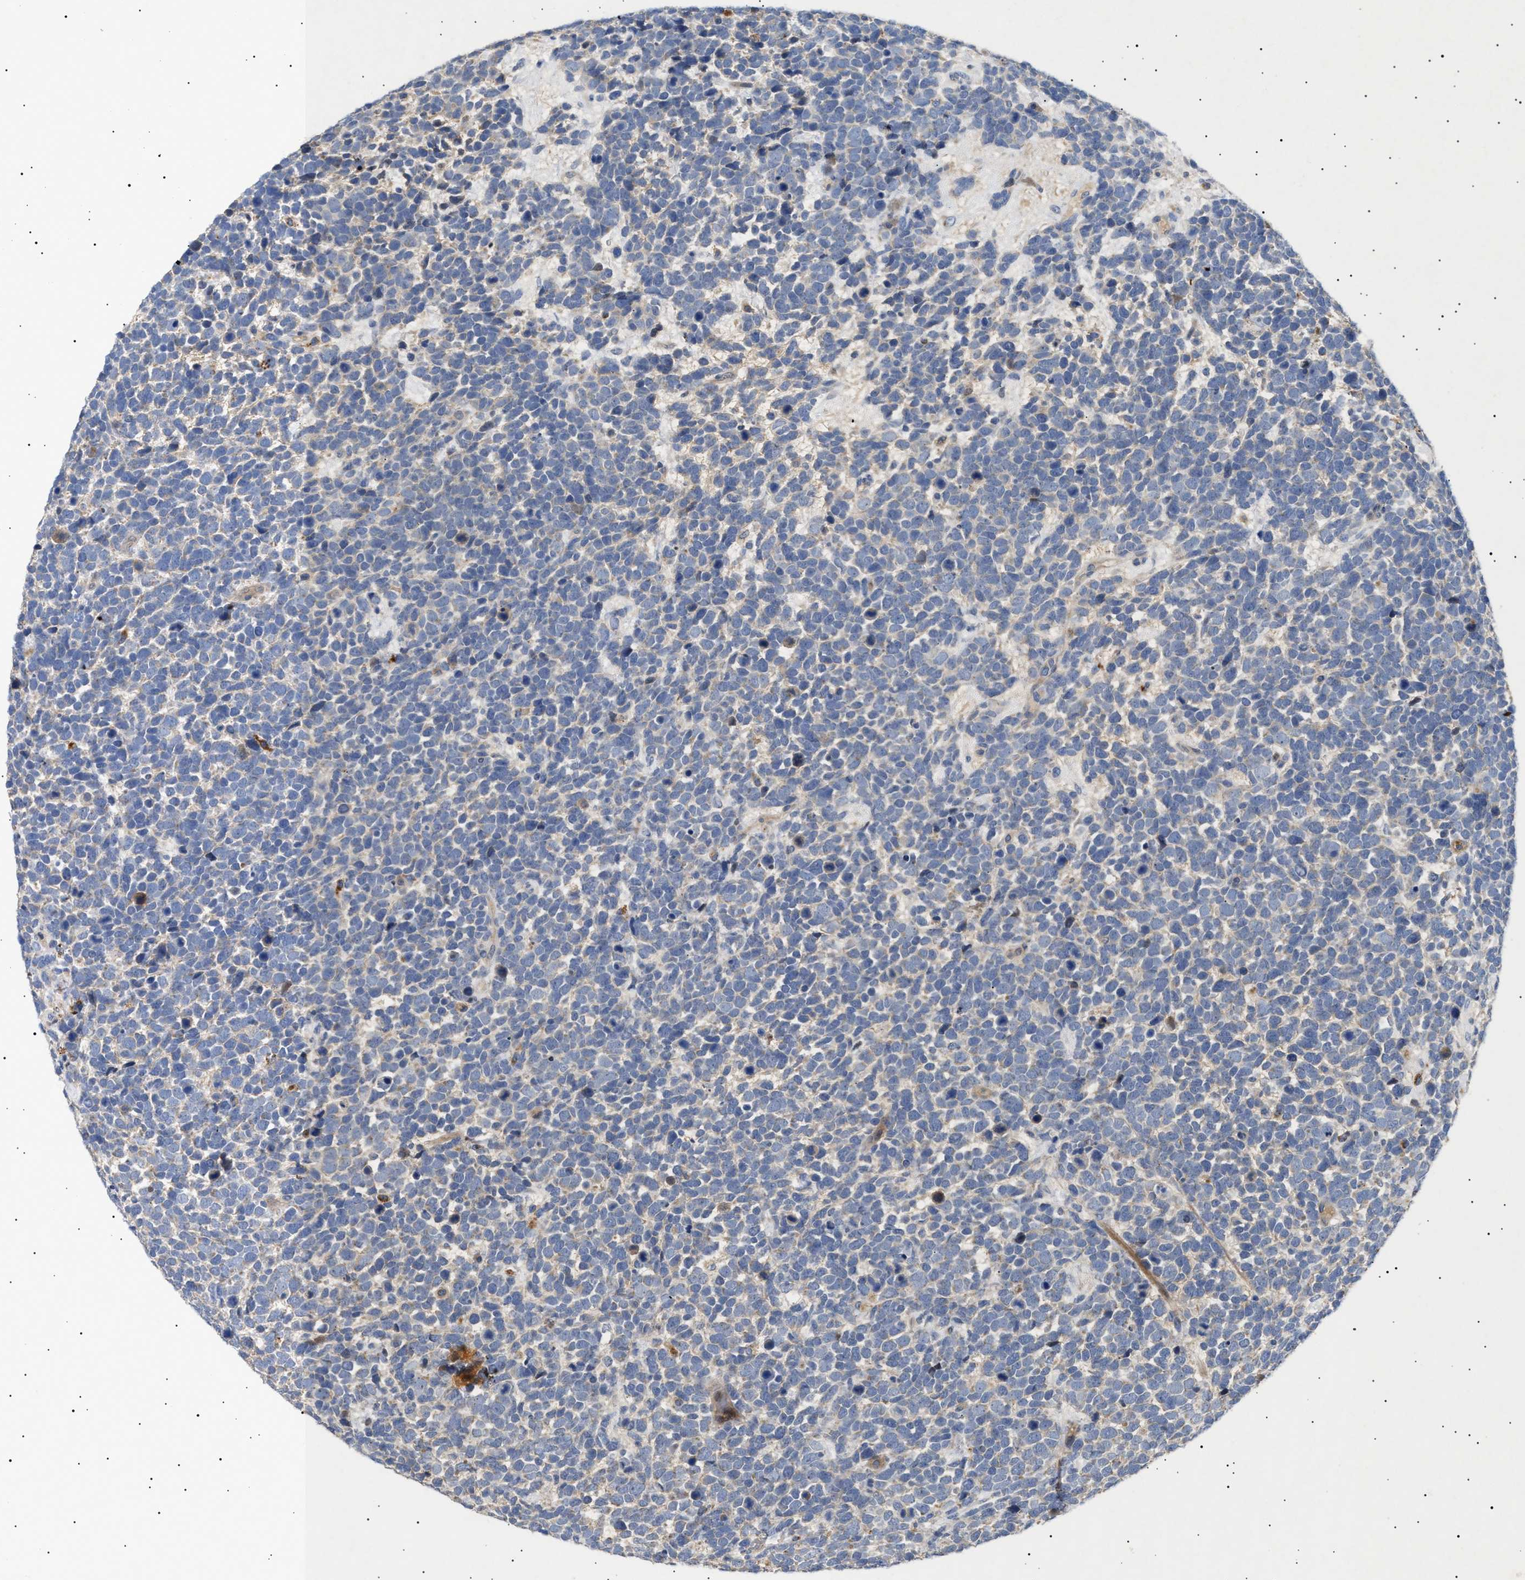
{"staining": {"intensity": "negative", "quantity": "none", "location": "none"}, "tissue": "urothelial cancer", "cell_type": "Tumor cells", "image_type": "cancer", "snomed": [{"axis": "morphology", "description": "Urothelial carcinoma, High grade"}, {"axis": "topography", "description": "Urinary bladder"}], "caption": "IHC micrograph of neoplastic tissue: high-grade urothelial carcinoma stained with DAB exhibits no significant protein expression in tumor cells. The staining is performed using DAB brown chromogen with nuclei counter-stained in using hematoxylin.", "gene": "SIRT5", "patient": {"sex": "female", "age": 82}}